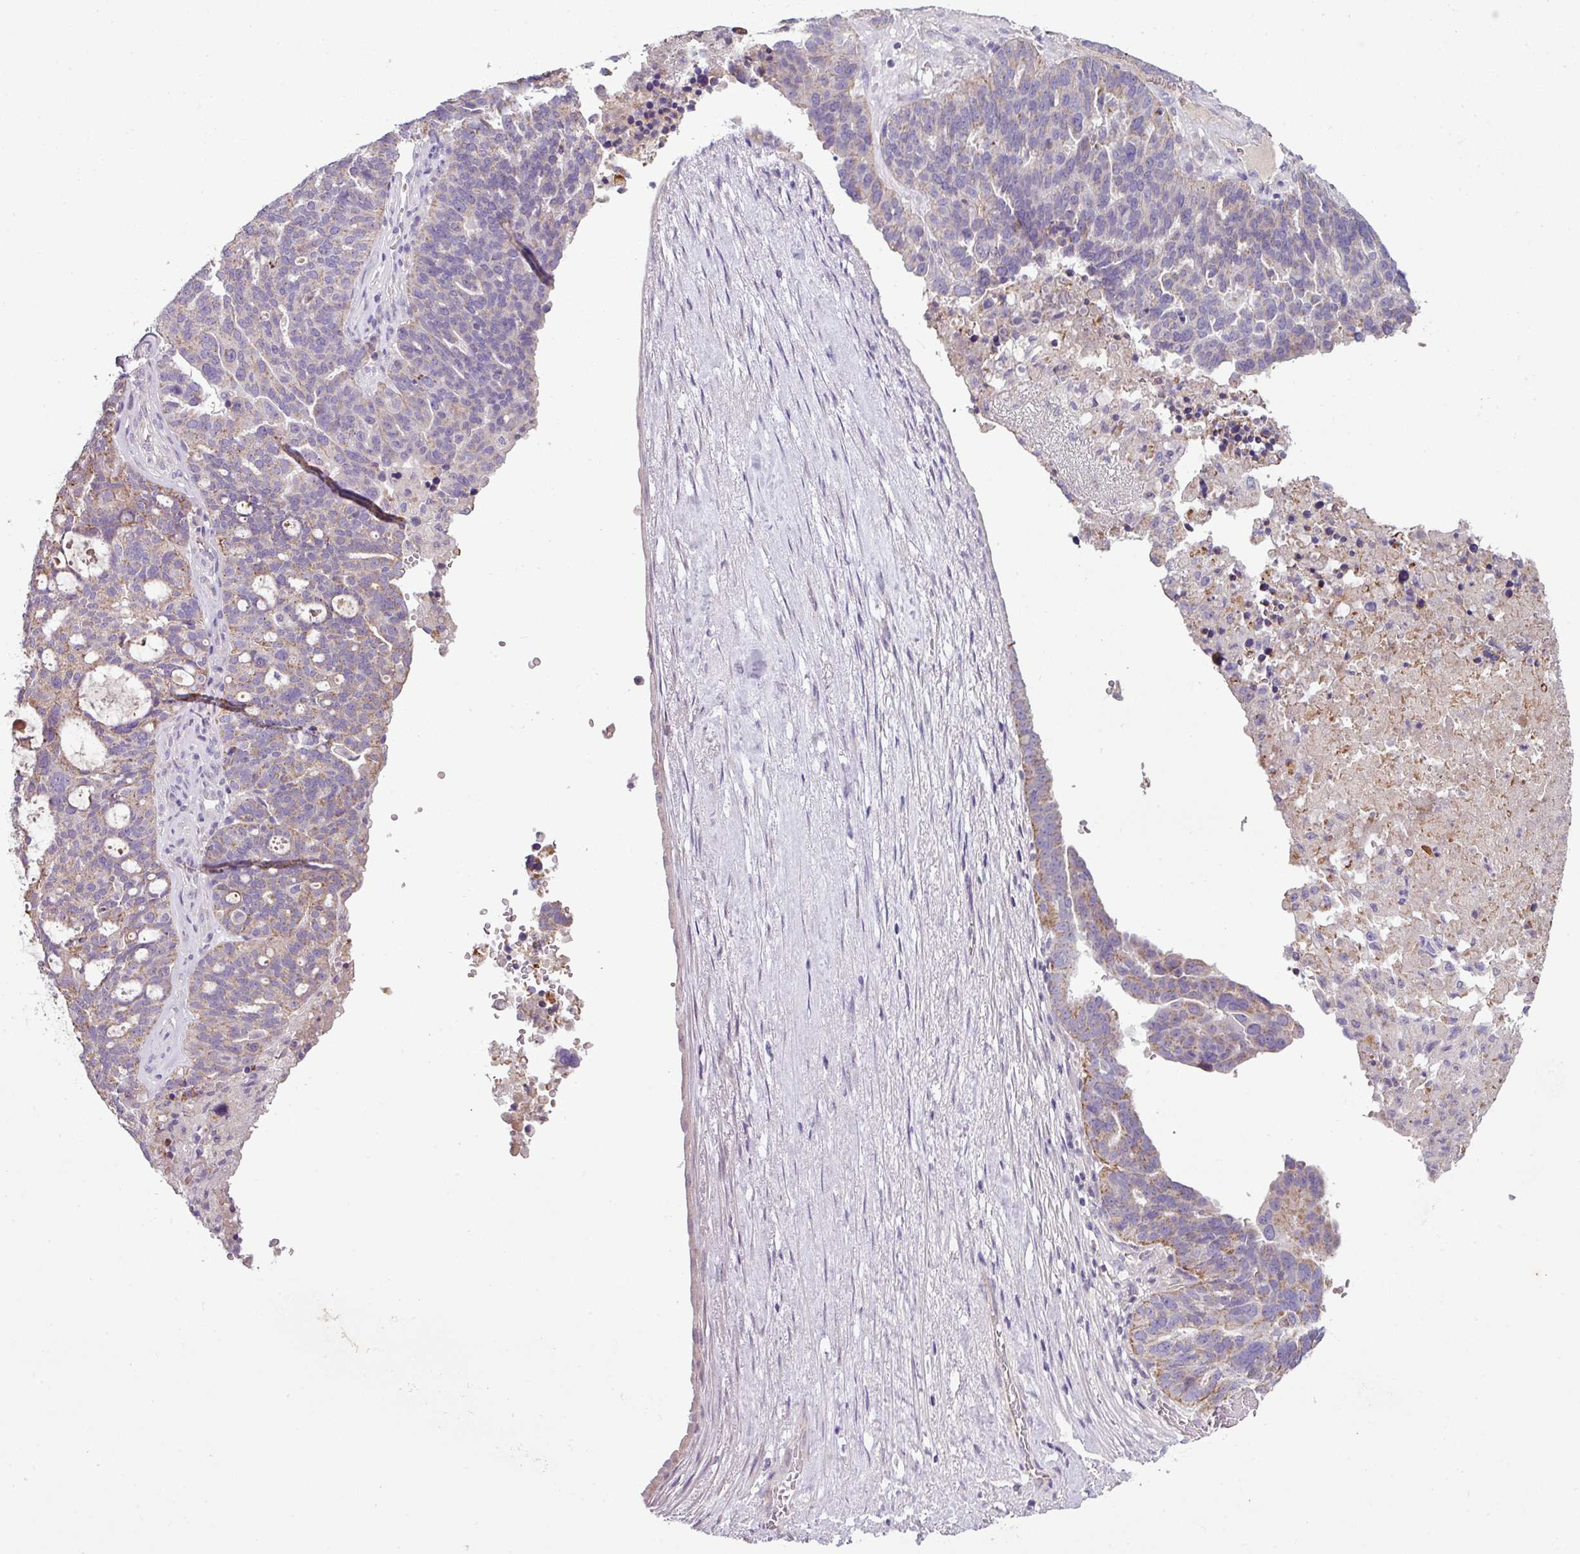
{"staining": {"intensity": "weak", "quantity": "25%-75%", "location": "cytoplasmic/membranous"}, "tissue": "ovarian cancer", "cell_type": "Tumor cells", "image_type": "cancer", "snomed": [{"axis": "morphology", "description": "Cystadenocarcinoma, serous, NOS"}, {"axis": "topography", "description": "Ovary"}], "caption": "Immunohistochemical staining of ovarian cancer (serous cystadenocarcinoma) displays low levels of weak cytoplasmic/membranous protein expression in approximately 25%-75% of tumor cells.", "gene": "LRRC9", "patient": {"sex": "female", "age": 59}}